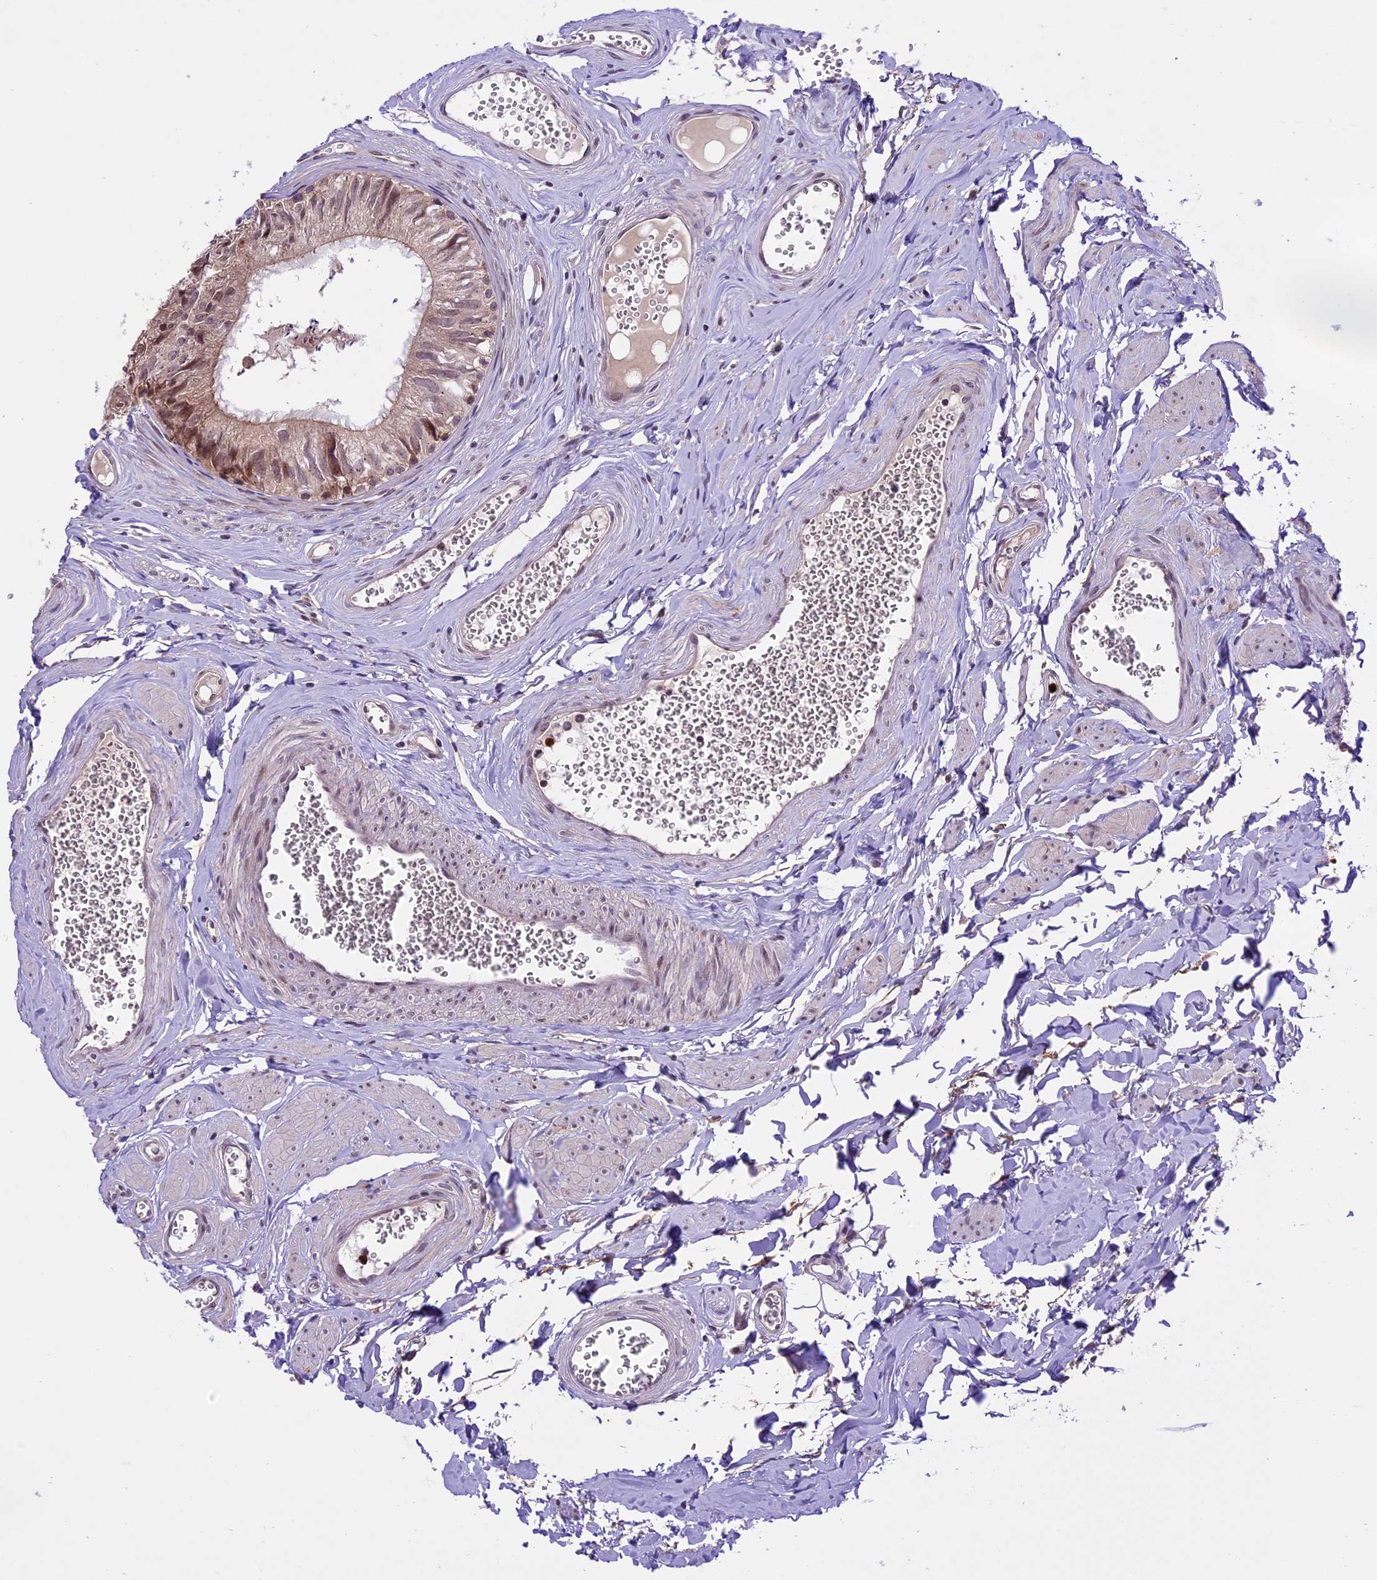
{"staining": {"intensity": "moderate", "quantity": ">75%", "location": "cytoplasmic/membranous,nuclear"}, "tissue": "epididymis", "cell_type": "Glandular cells", "image_type": "normal", "snomed": [{"axis": "morphology", "description": "Normal tissue, NOS"}, {"axis": "topography", "description": "Epididymis"}], "caption": "Immunohistochemical staining of unremarkable epididymis exhibits >75% levels of moderate cytoplasmic/membranous,nuclear protein positivity in approximately >75% of glandular cells.", "gene": "SPRED1", "patient": {"sex": "male", "age": 36}}